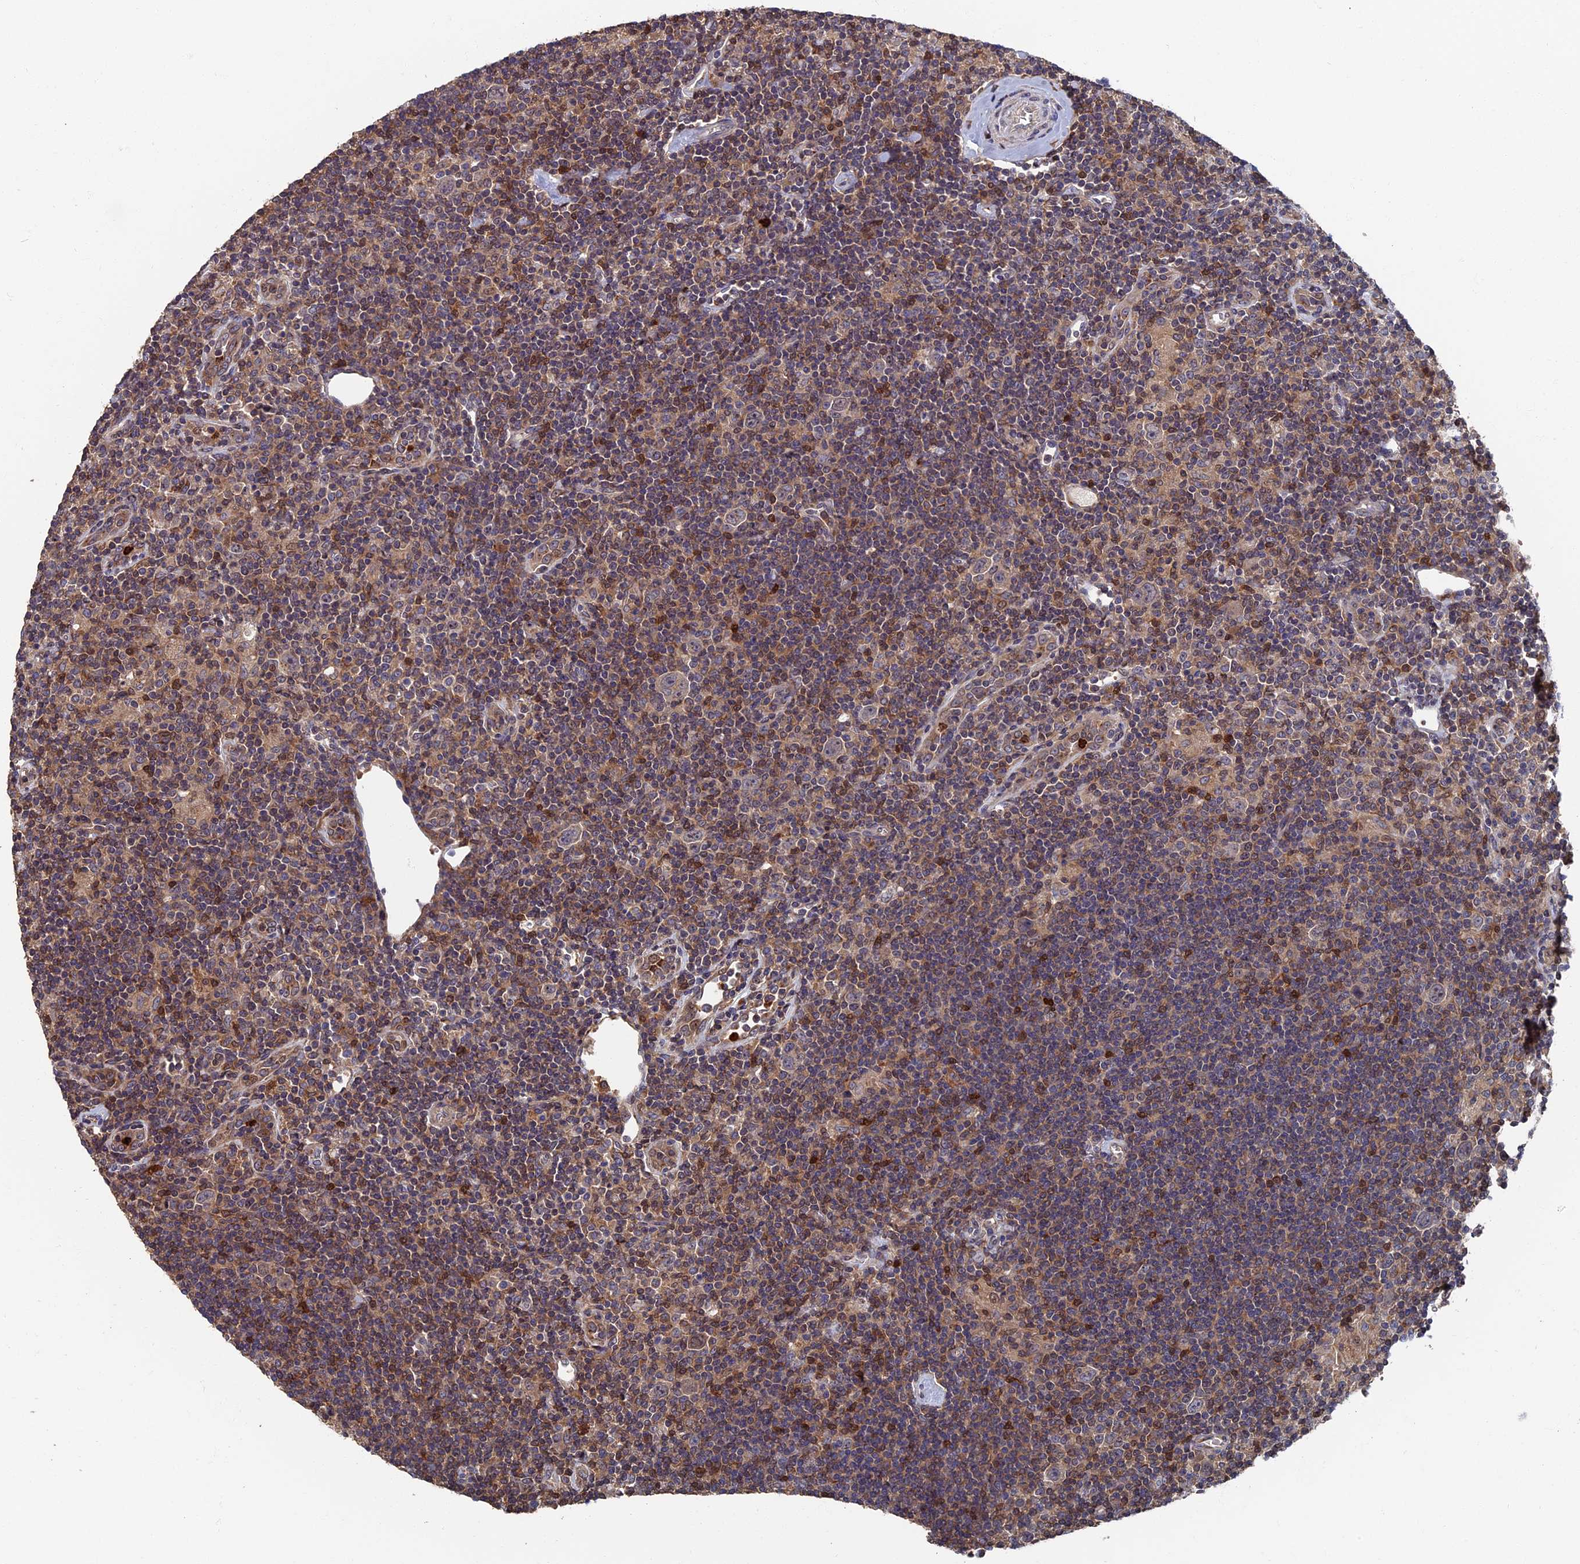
{"staining": {"intensity": "weak", "quantity": ">75%", "location": "cytoplasmic/membranous"}, "tissue": "lymphoma", "cell_type": "Tumor cells", "image_type": "cancer", "snomed": [{"axis": "morphology", "description": "Hodgkin's disease, NOS"}, {"axis": "topography", "description": "Lymph node"}], "caption": "Immunohistochemistry (IHC) micrograph of neoplastic tissue: Hodgkin's disease stained using immunohistochemistry (IHC) demonstrates low levels of weak protein expression localized specifically in the cytoplasmic/membranous of tumor cells, appearing as a cytoplasmic/membranous brown color.", "gene": "TNK2", "patient": {"sex": "female", "age": 57}}